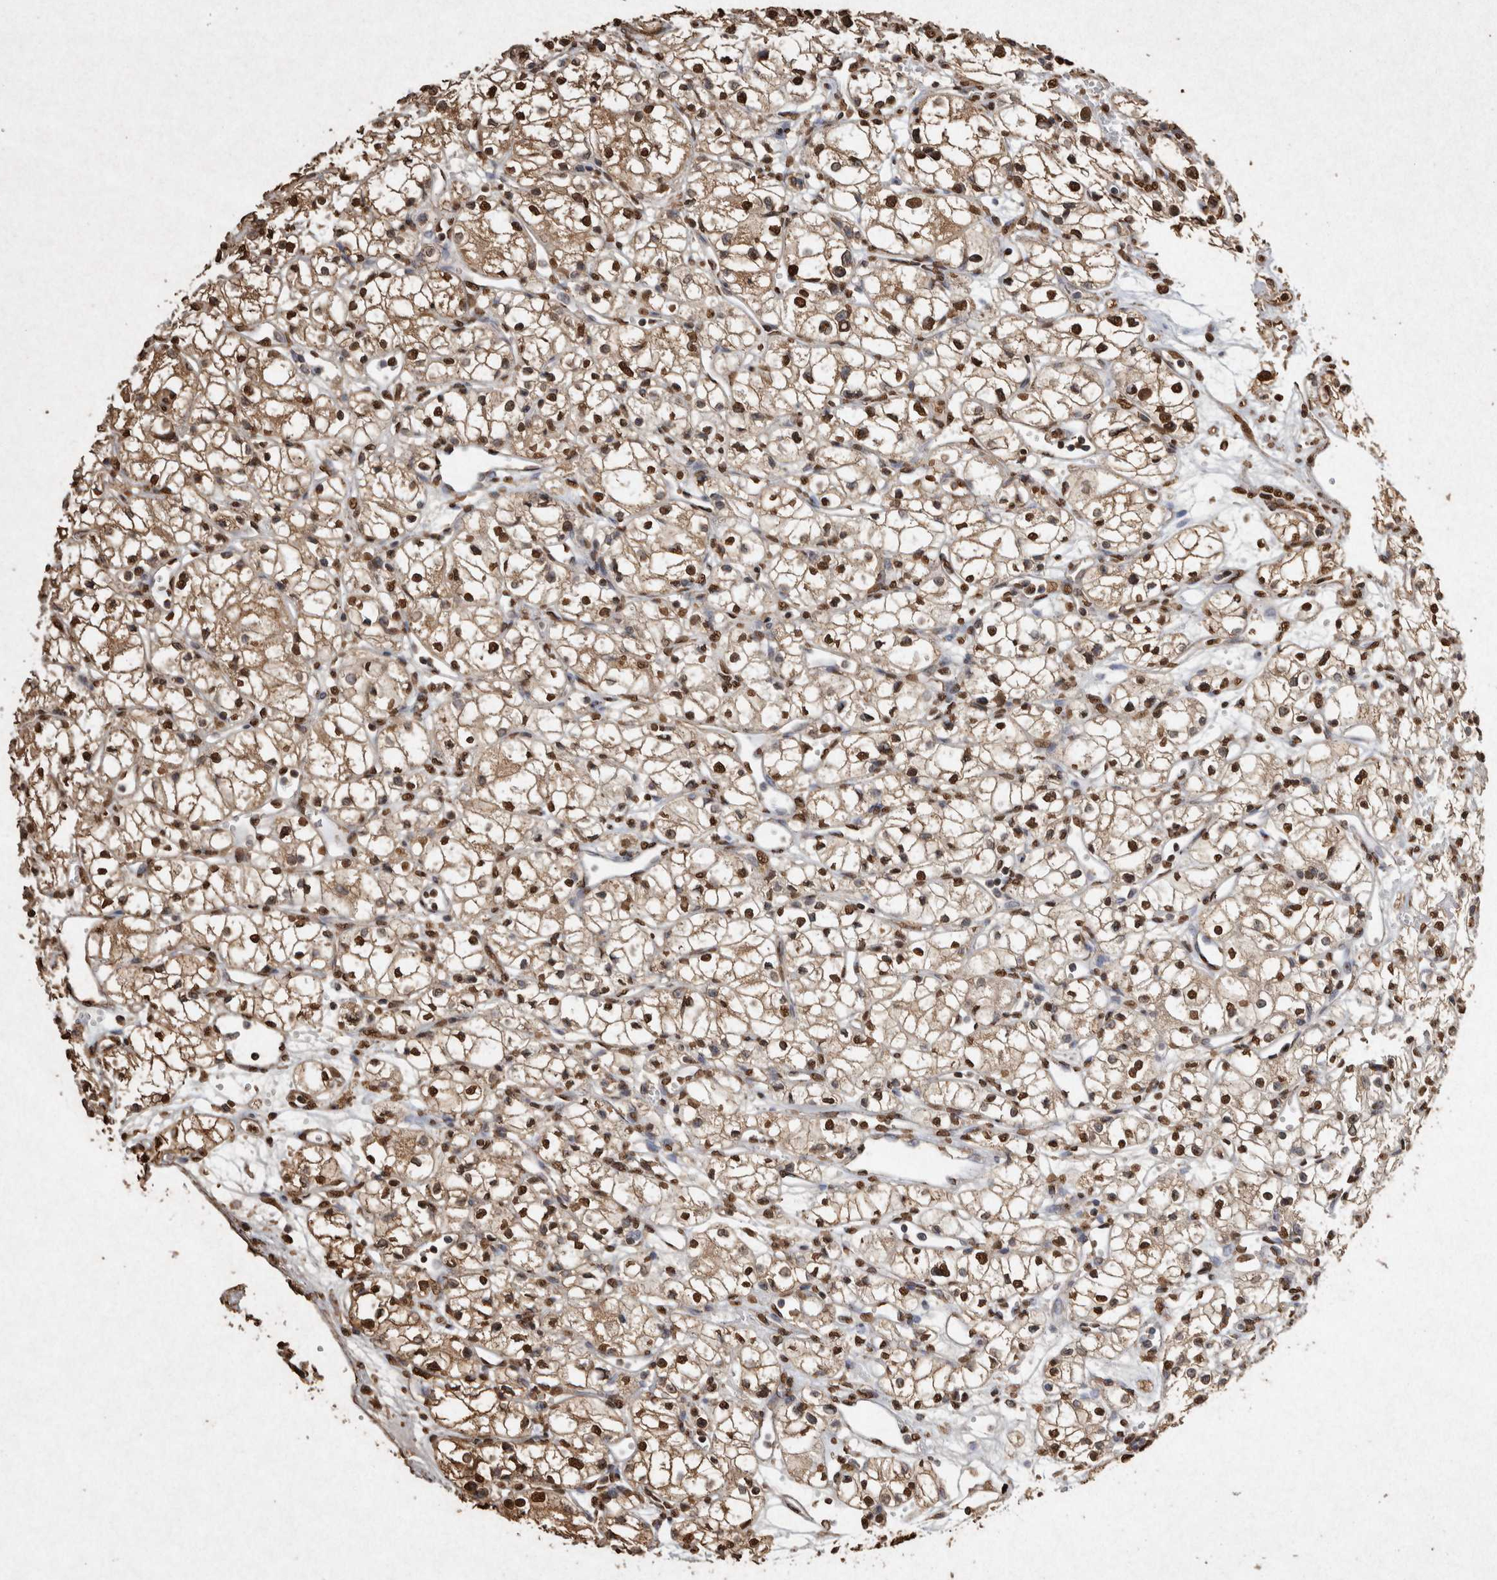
{"staining": {"intensity": "strong", "quantity": ">75%", "location": "nuclear"}, "tissue": "renal cancer", "cell_type": "Tumor cells", "image_type": "cancer", "snomed": [{"axis": "morphology", "description": "Normal tissue, NOS"}, {"axis": "morphology", "description": "Adenocarcinoma, NOS"}, {"axis": "topography", "description": "Kidney"}], "caption": "Approximately >75% of tumor cells in renal cancer demonstrate strong nuclear protein expression as visualized by brown immunohistochemical staining.", "gene": "FSTL3", "patient": {"sex": "male", "age": 59}}